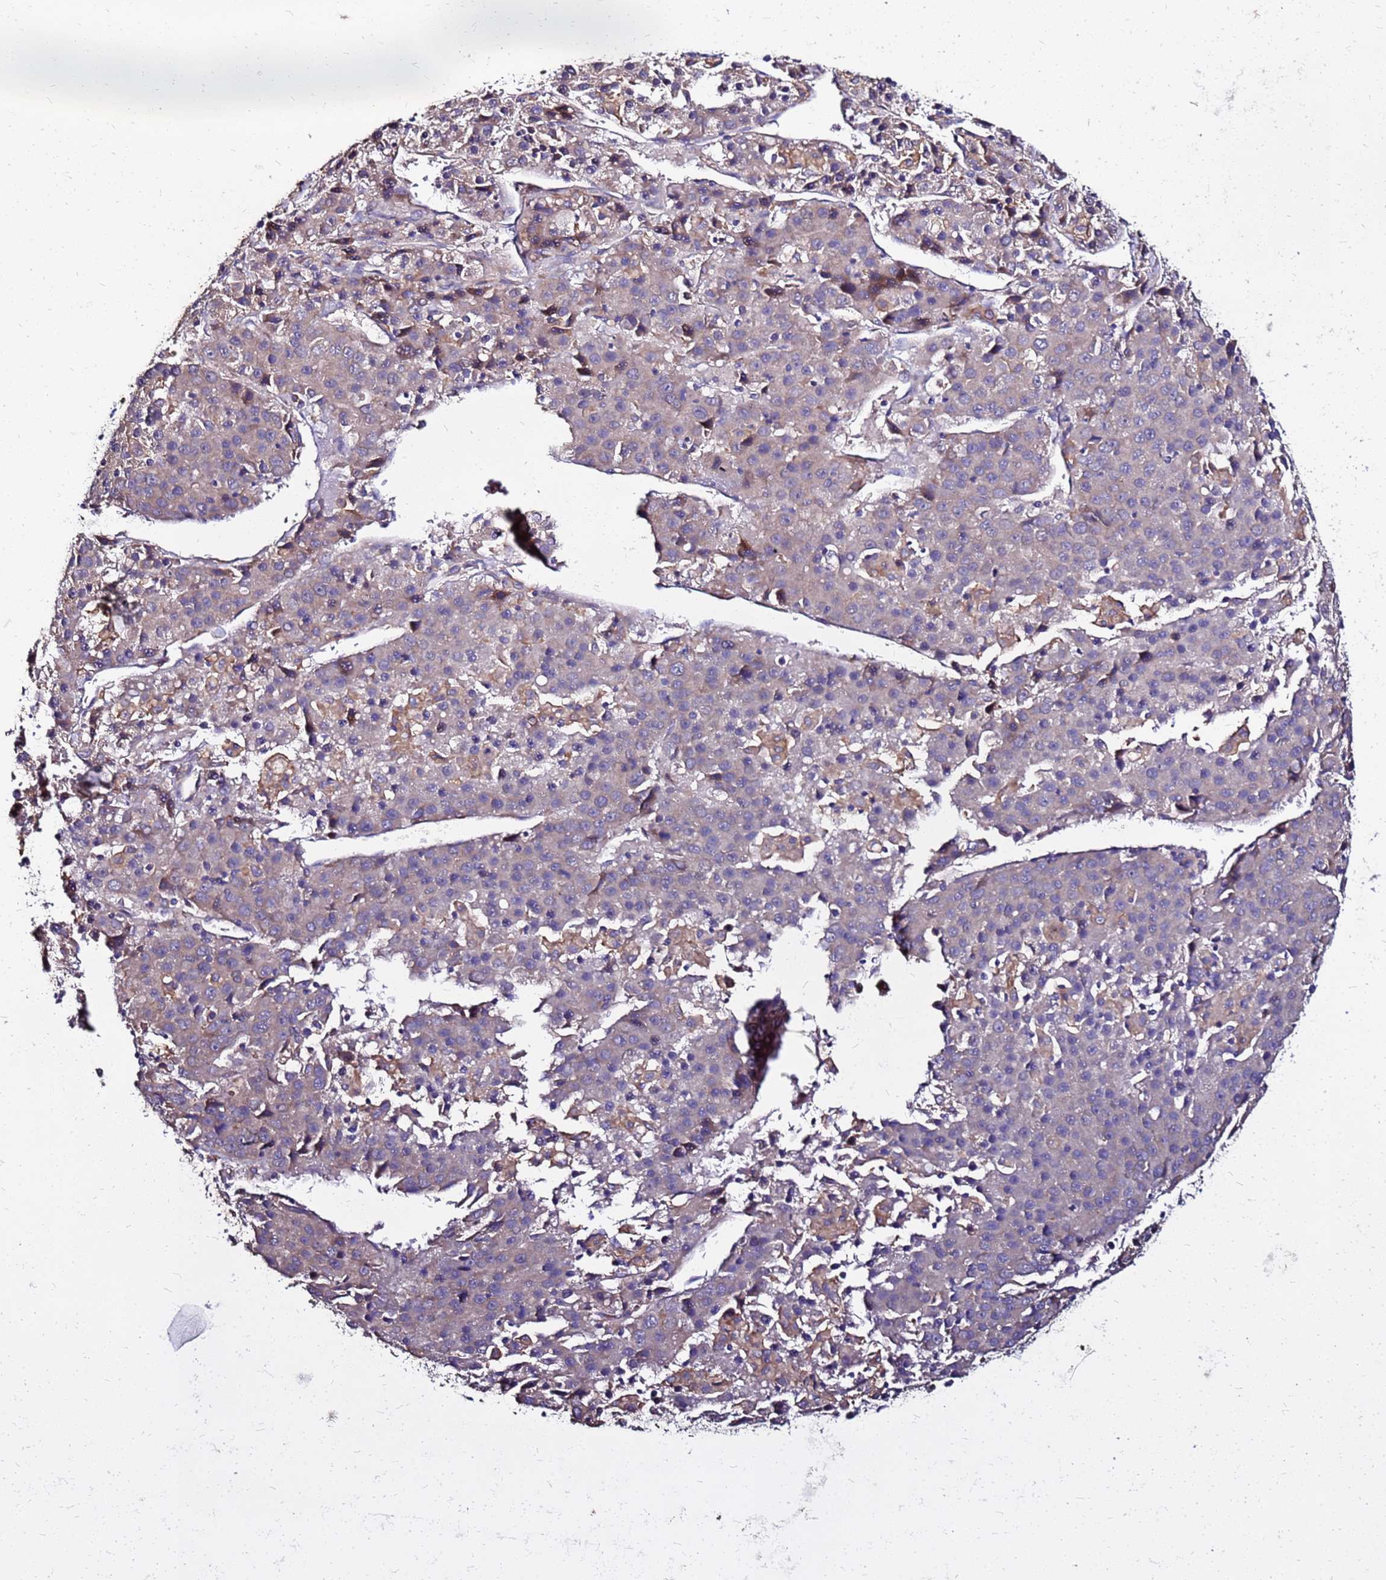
{"staining": {"intensity": "weak", "quantity": "<25%", "location": "cytoplasmic/membranous"}, "tissue": "liver cancer", "cell_type": "Tumor cells", "image_type": "cancer", "snomed": [{"axis": "morphology", "description": "Carcinoma, Hepatocellular, NOS"}, {"axis": "topography", "description": "Liver"}], "caption": "This is an immunohistochemistry histopathology image of liver hepatocellular carcinoma. There is no positivity in tumor cells.", "gene": "ARHGEF5", "patient": {"sex": "male", "age": 55}}